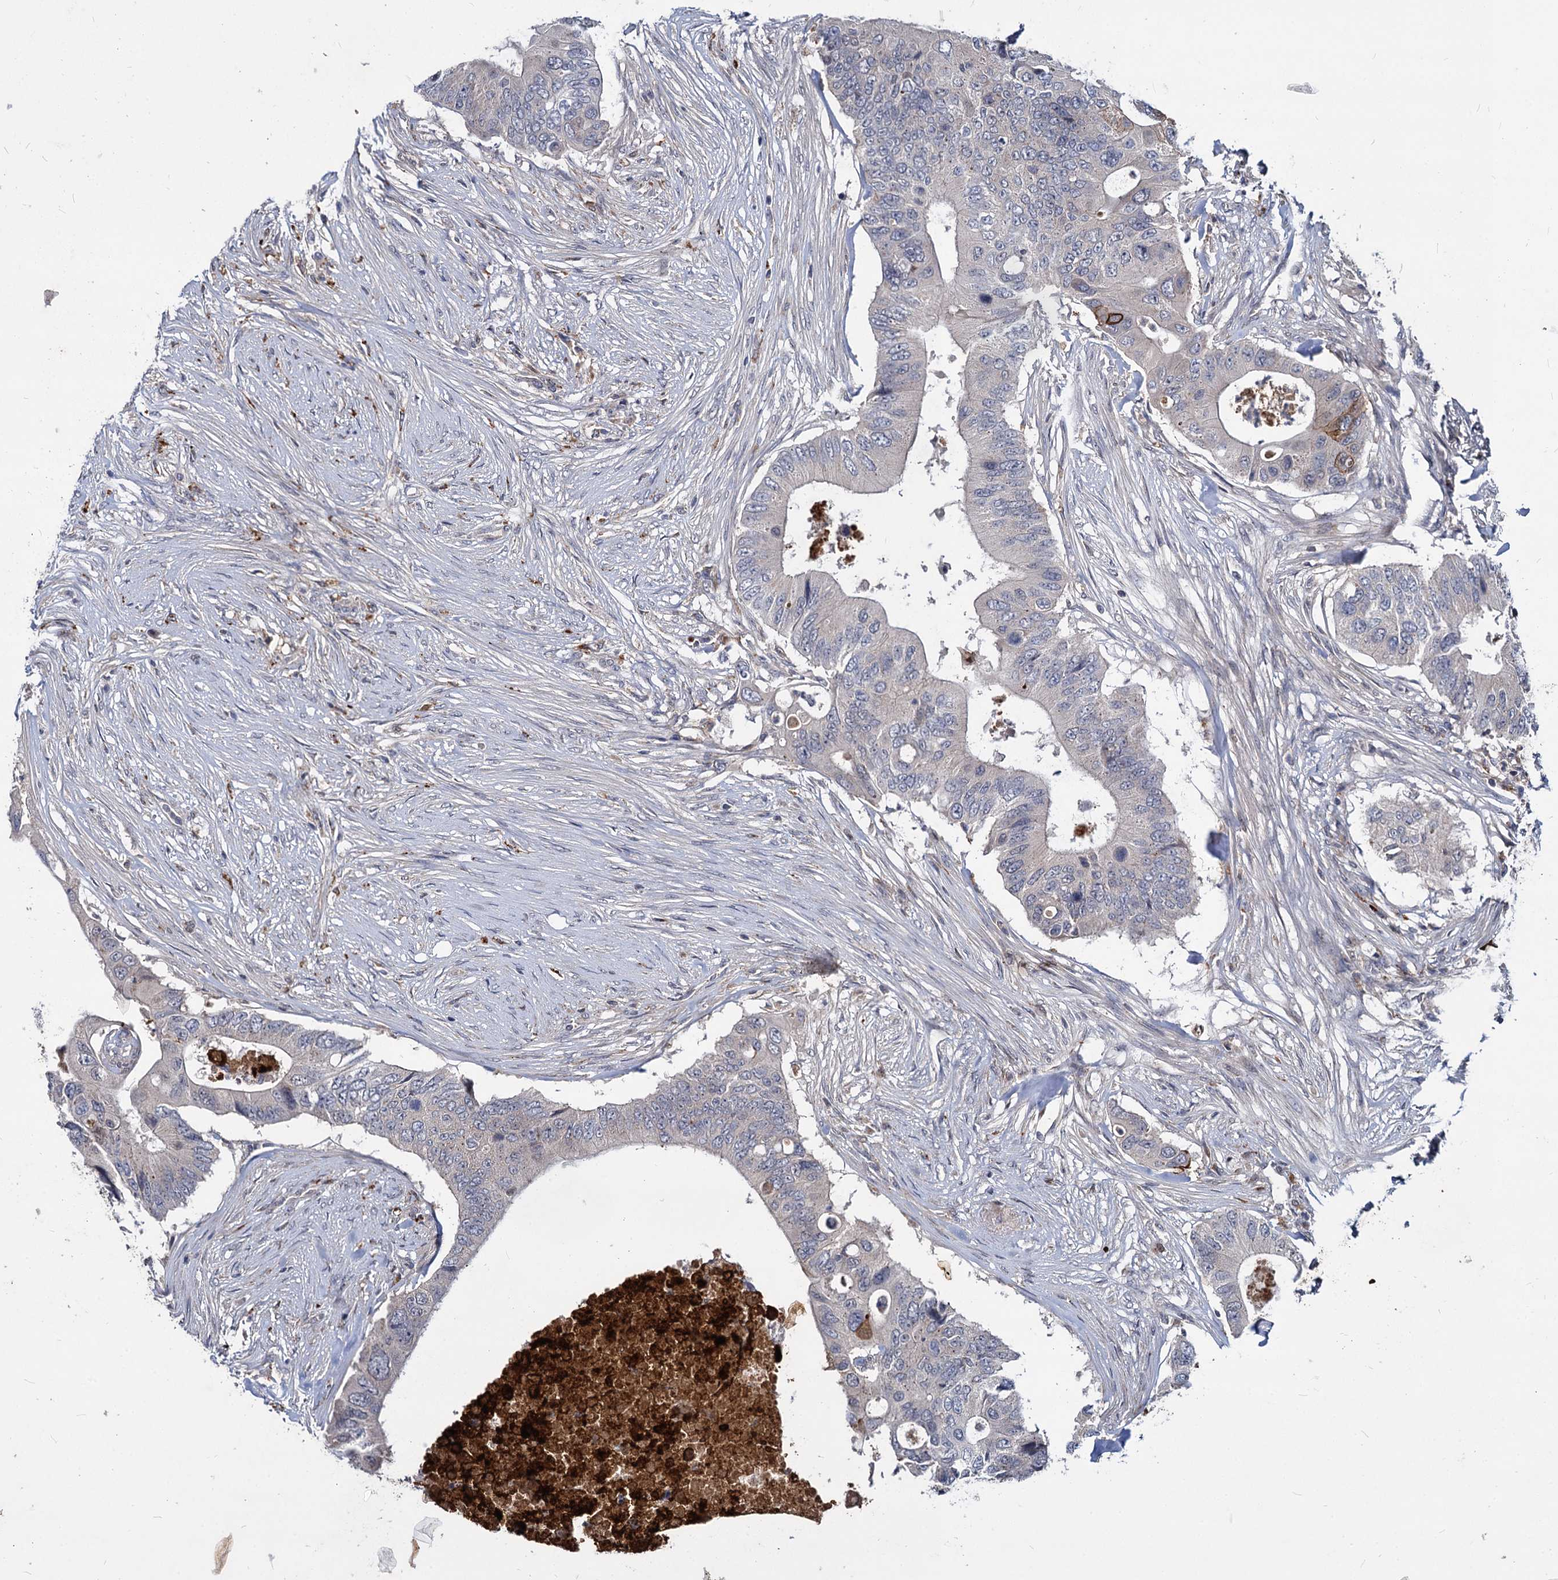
{"staining": {"intensity": "negative", "quantity": "none", "location": "none"}, "tissue": "colorectal cancer", "cell_type": "Tumor cells", "image_type": "cancer", "snomed": [{"axis": "morphology", "description": "Adenocarcinoma, NOS"}, {"axis": "topography", "description": "Colon"}], "caption": "This is an immunohistochemistry micrograph of colorectal adenocarcinoma. There is no expression in tumor cells.", "gene": "C11orf86", "patient": {"sex": "male", "age": 71}}